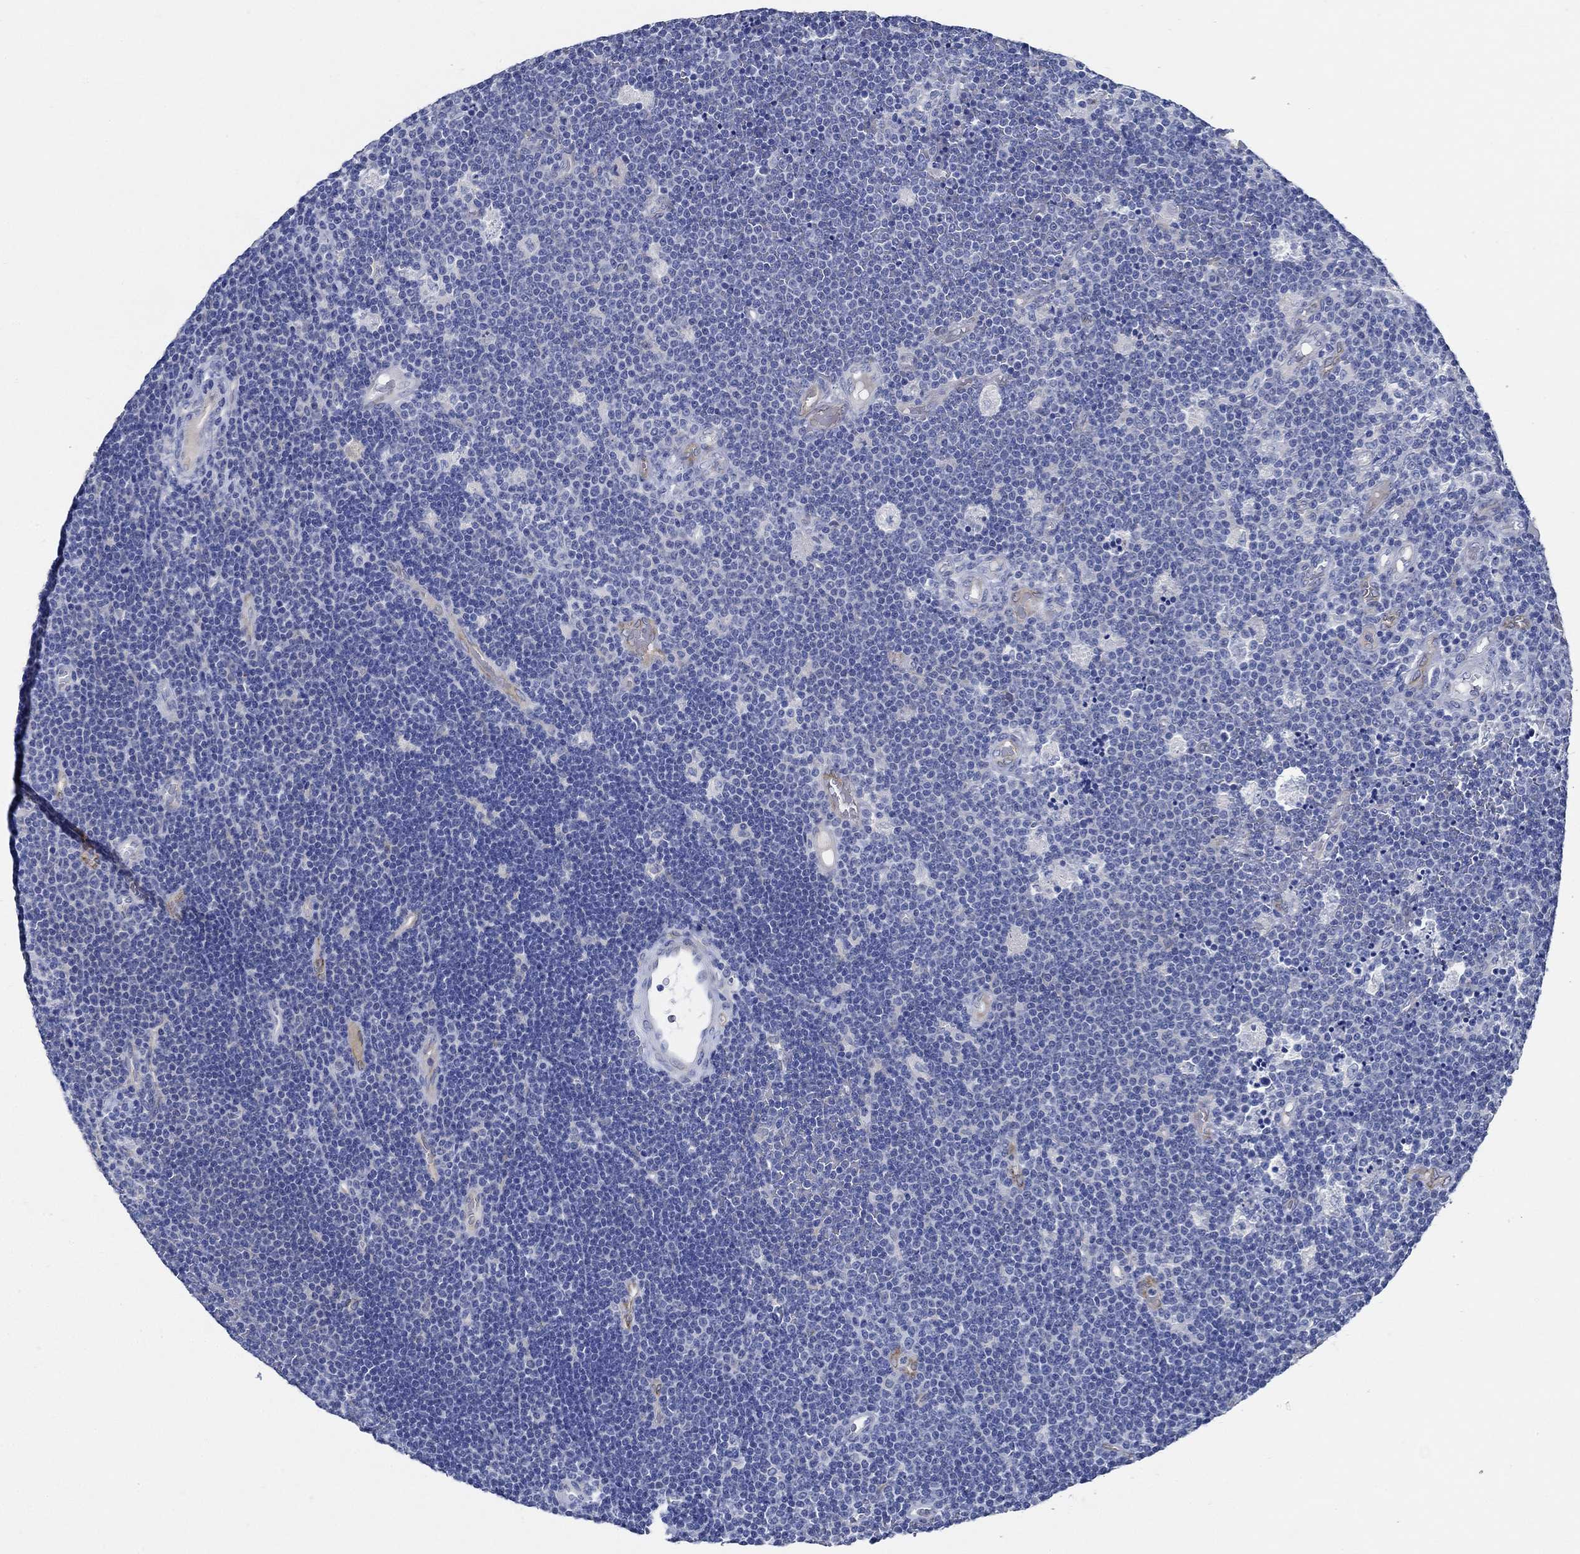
{"staining": {"intensity": "negative", "quantity": "none", "location": "none"}, "tissue": "lymphoma", "cell_type": "Tumor cells", "image_type": "cancer", "snomed": [{"axis": "morphology", "description": "Malignant lymphoma, non-Hodgkin's type, Low grade"}, {"axis": "topography", "description": "Brain"}], "caption": "Immunohistochemistry photomicrograph of neoplastic tissue: human malignant lymphoma, non-Hodgkin's type (low-grade) stained with DAB displays no significant protein positivity in tumor cells. (Brightfield microscopy of DAB (3,3'-diaminobenzidine) immunohistochemistry (IHC) at high magnification).", "gene": "HECW2", "patient": {"sex": "female", "age": 66}}